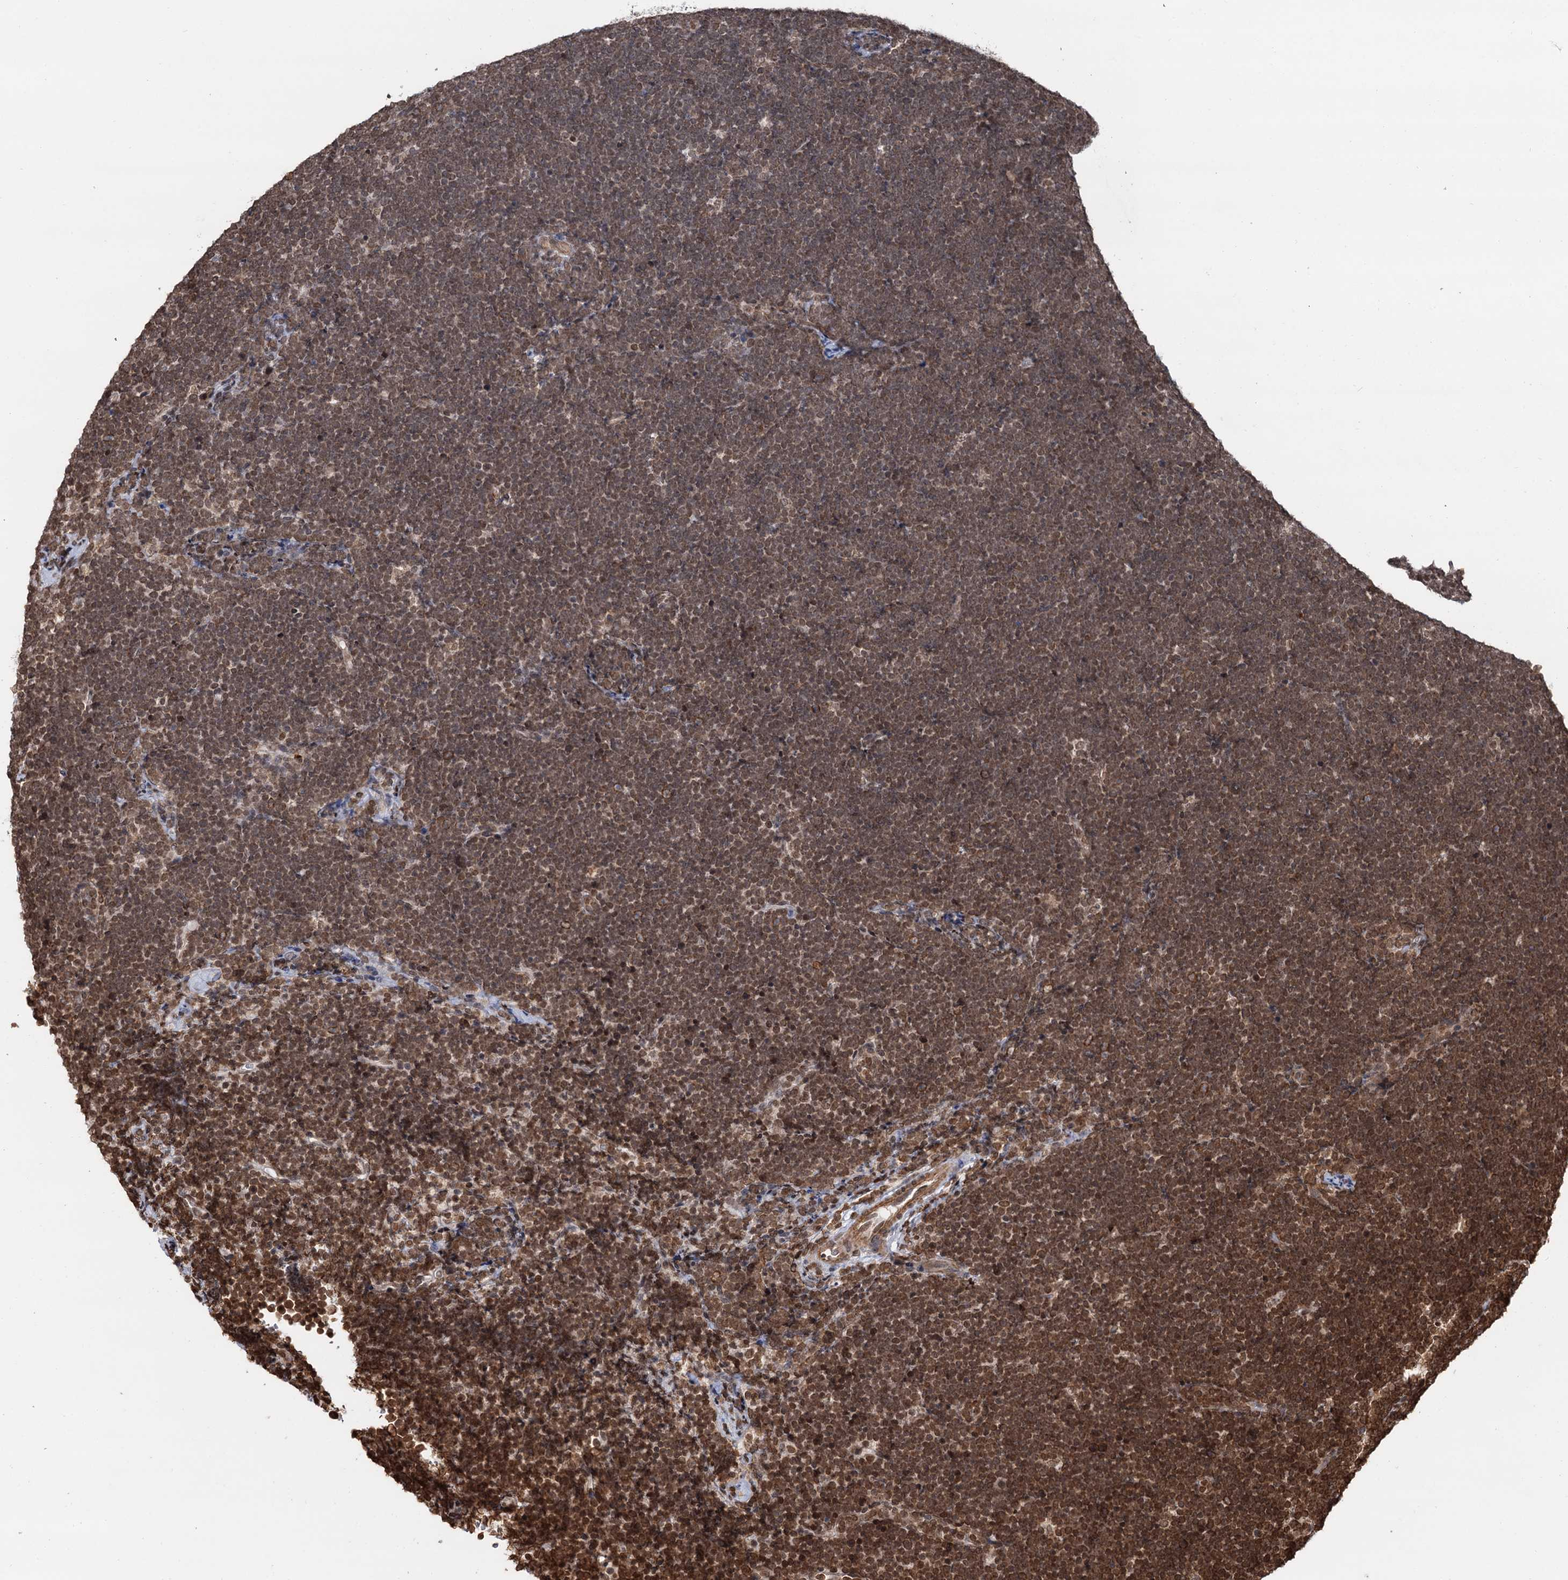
{"staining": {"intensity": "strong", "quantity": ">75%", "location": "cytoplasmic/membranous,nuclear"}, "tissue": "lymphoma", "cell_type": "Tumor cells", "image_type": "cancer", "snomed": [{"axis": "morphology", "description": "Malignant lymphoma, non-Hodgkin's type, High grade"}, {"axis": "topography", "description": "Lymph node"}], "caption": "Protein staining of lymphoma tissue reveals strong cytoplasmic/membranous and nuclear expression in about >75% of tumor cells.", "gene": "ZC3H13", "patient": {"sex": "male", "age": 13}}